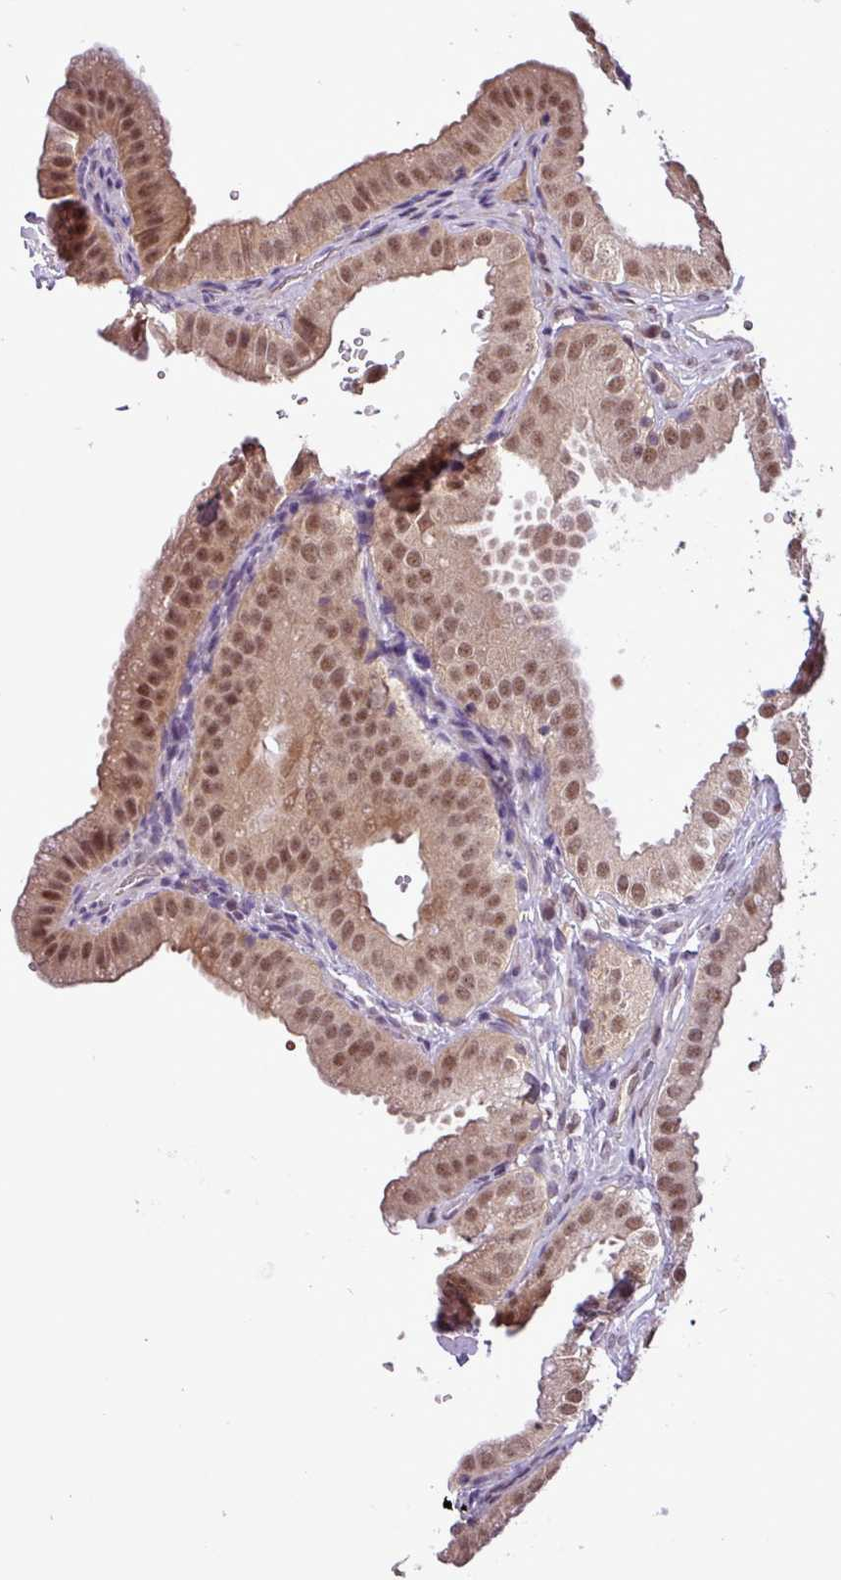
{"staining": {"intensity": "moderate", "quantity": ">75%", "location": "nuclear"}, "tissue": "gallbladder", "cell_type": "Glandular cells", "image_type": "normal", "snomed": [{"axis": "morphology", "description": "Normal tissue, NOS"}, {"axis": "topography", "description": "Gallbladder"}], "caption": "Gallbladder stained with IHC exhibits moderate nuclear positivity in approximately >75% of glandular cells. (DAB IHC, brown staining for protein, blue staining for nuclei).", "gene": "MFHAS1", "patient": {"sex": "female", "age": 61}}